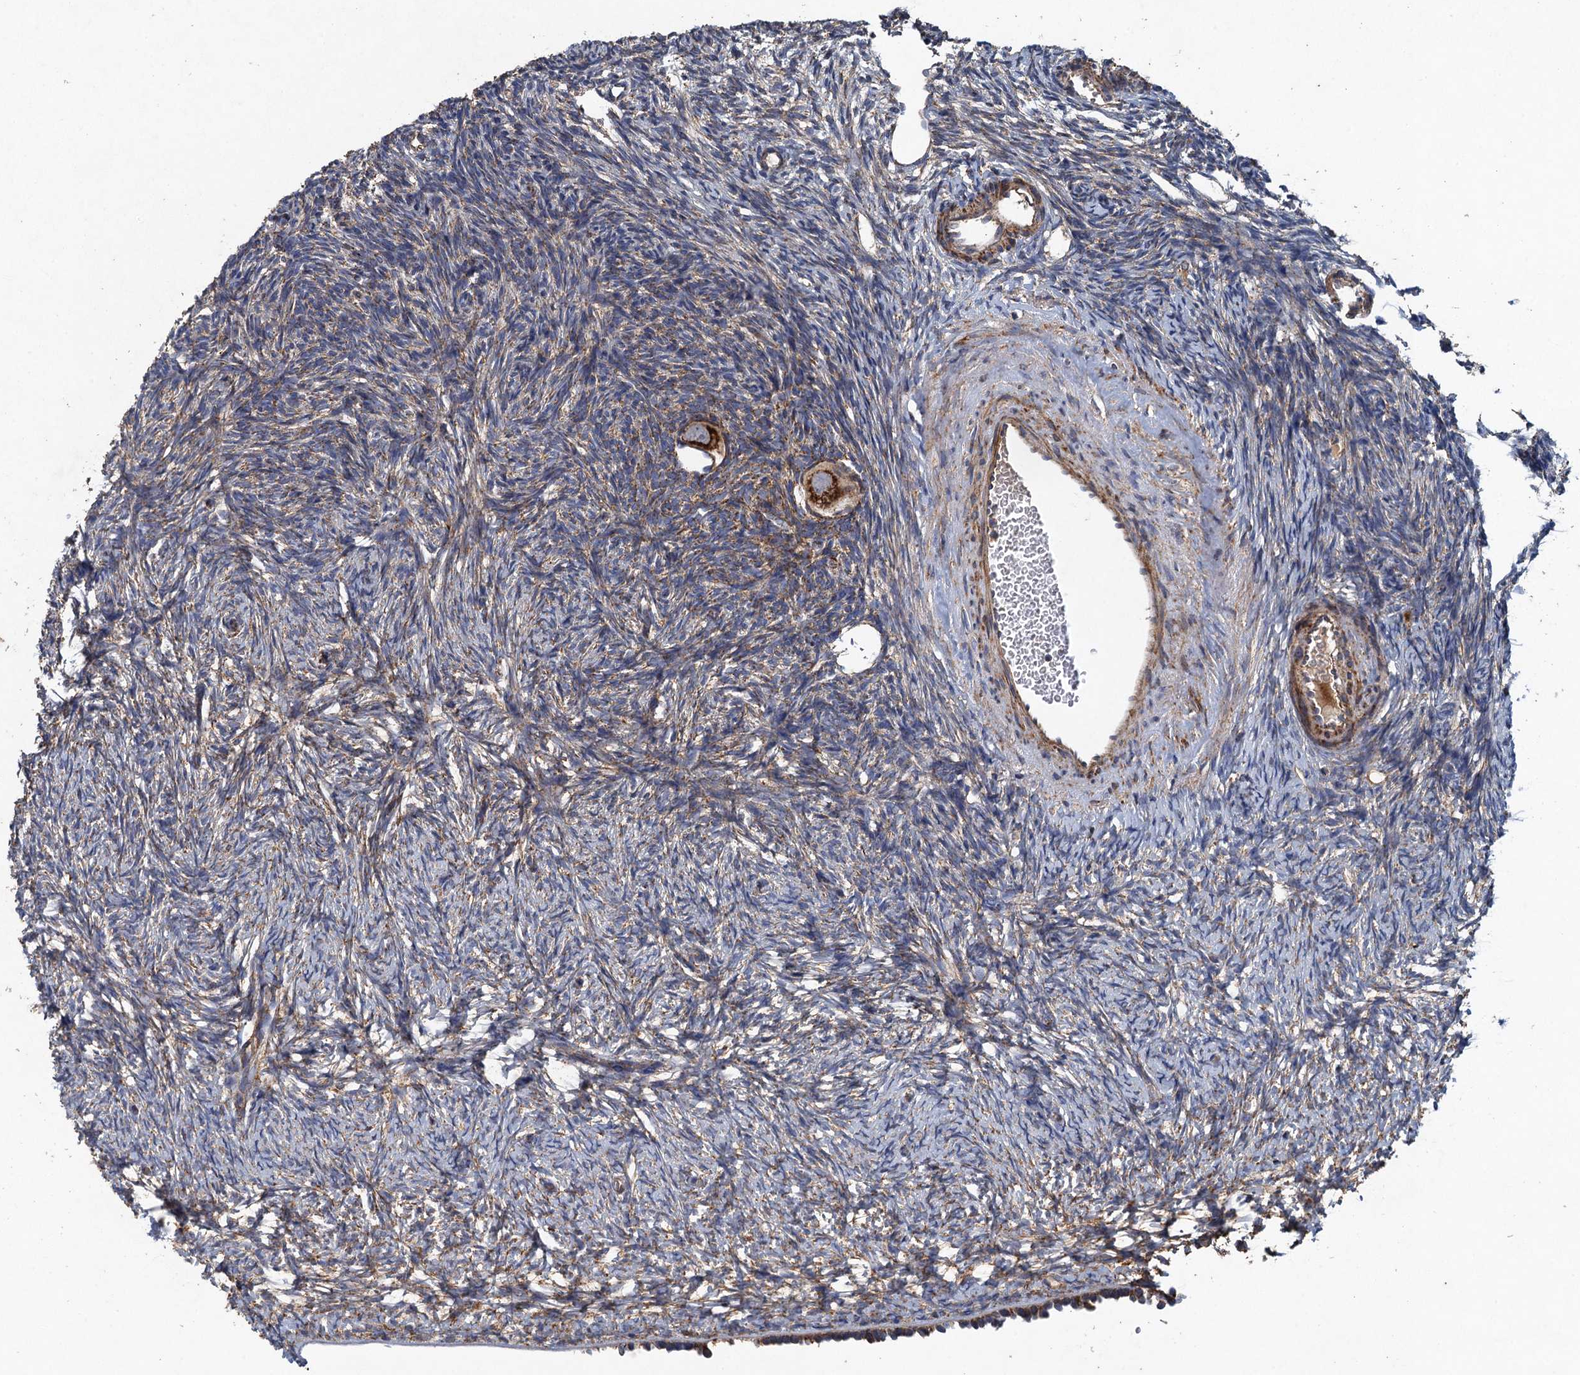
{"staining": {"intensity": "strong", "quantity": ">75%", "location": "cytoplasmic/membranous"}, "tissue": "ovary", "cell_type": "Follicle cells", "image_type": "normal", "snomed": [{"axis": "morphology", "description": "Normal tissue, NOS"}, {"axis": "topography", "description": "Ovary"}], "caption": "This is an image of IHC staining of unremarkable ovary, which shows strong positivity in the cytoplasmic/membranous of follicle cells.", "gene": "BCS1L", "patient": {"sex": "female", "age": 34}}